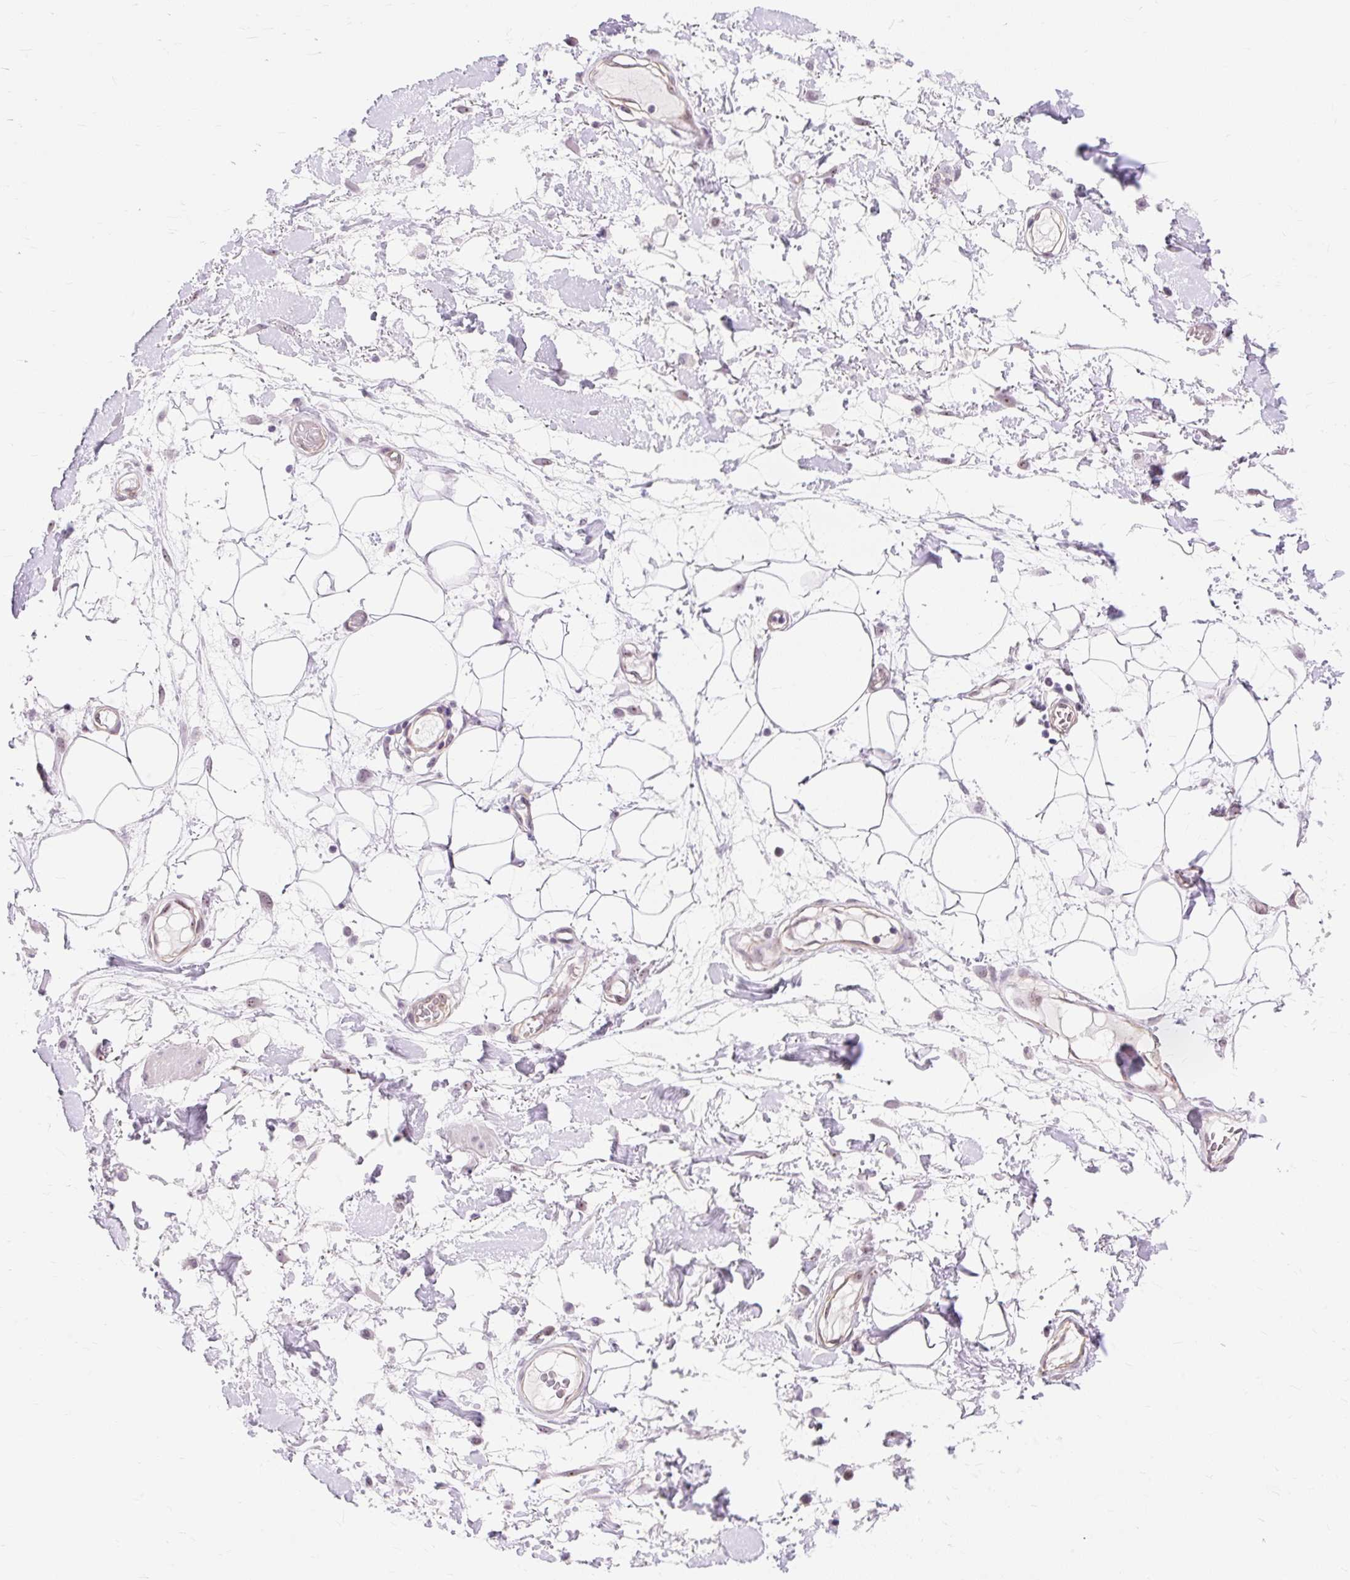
{"staining": {"intensity": "negative", "quantity": "none", "location": "none"}, "tissue": "adipose tissue", "cell_type": "Adipocytes", "image_type": "normal", "snomed": [{"axis": "morphology", "description": "Normal tissue, NOS"}, {"axis": "topography", "description": "Vulva"}, {"axis": "topography", "description": "Peripheral nerve tissue"}], "caption": "Immunohistochemistry micrograph of benign adipose tissue: adipose tissue stained with DAB reveals no significant protein expression in adipocytes.", "gene": "OBP2A", "patient": {"sex": "female", "age": 68}}